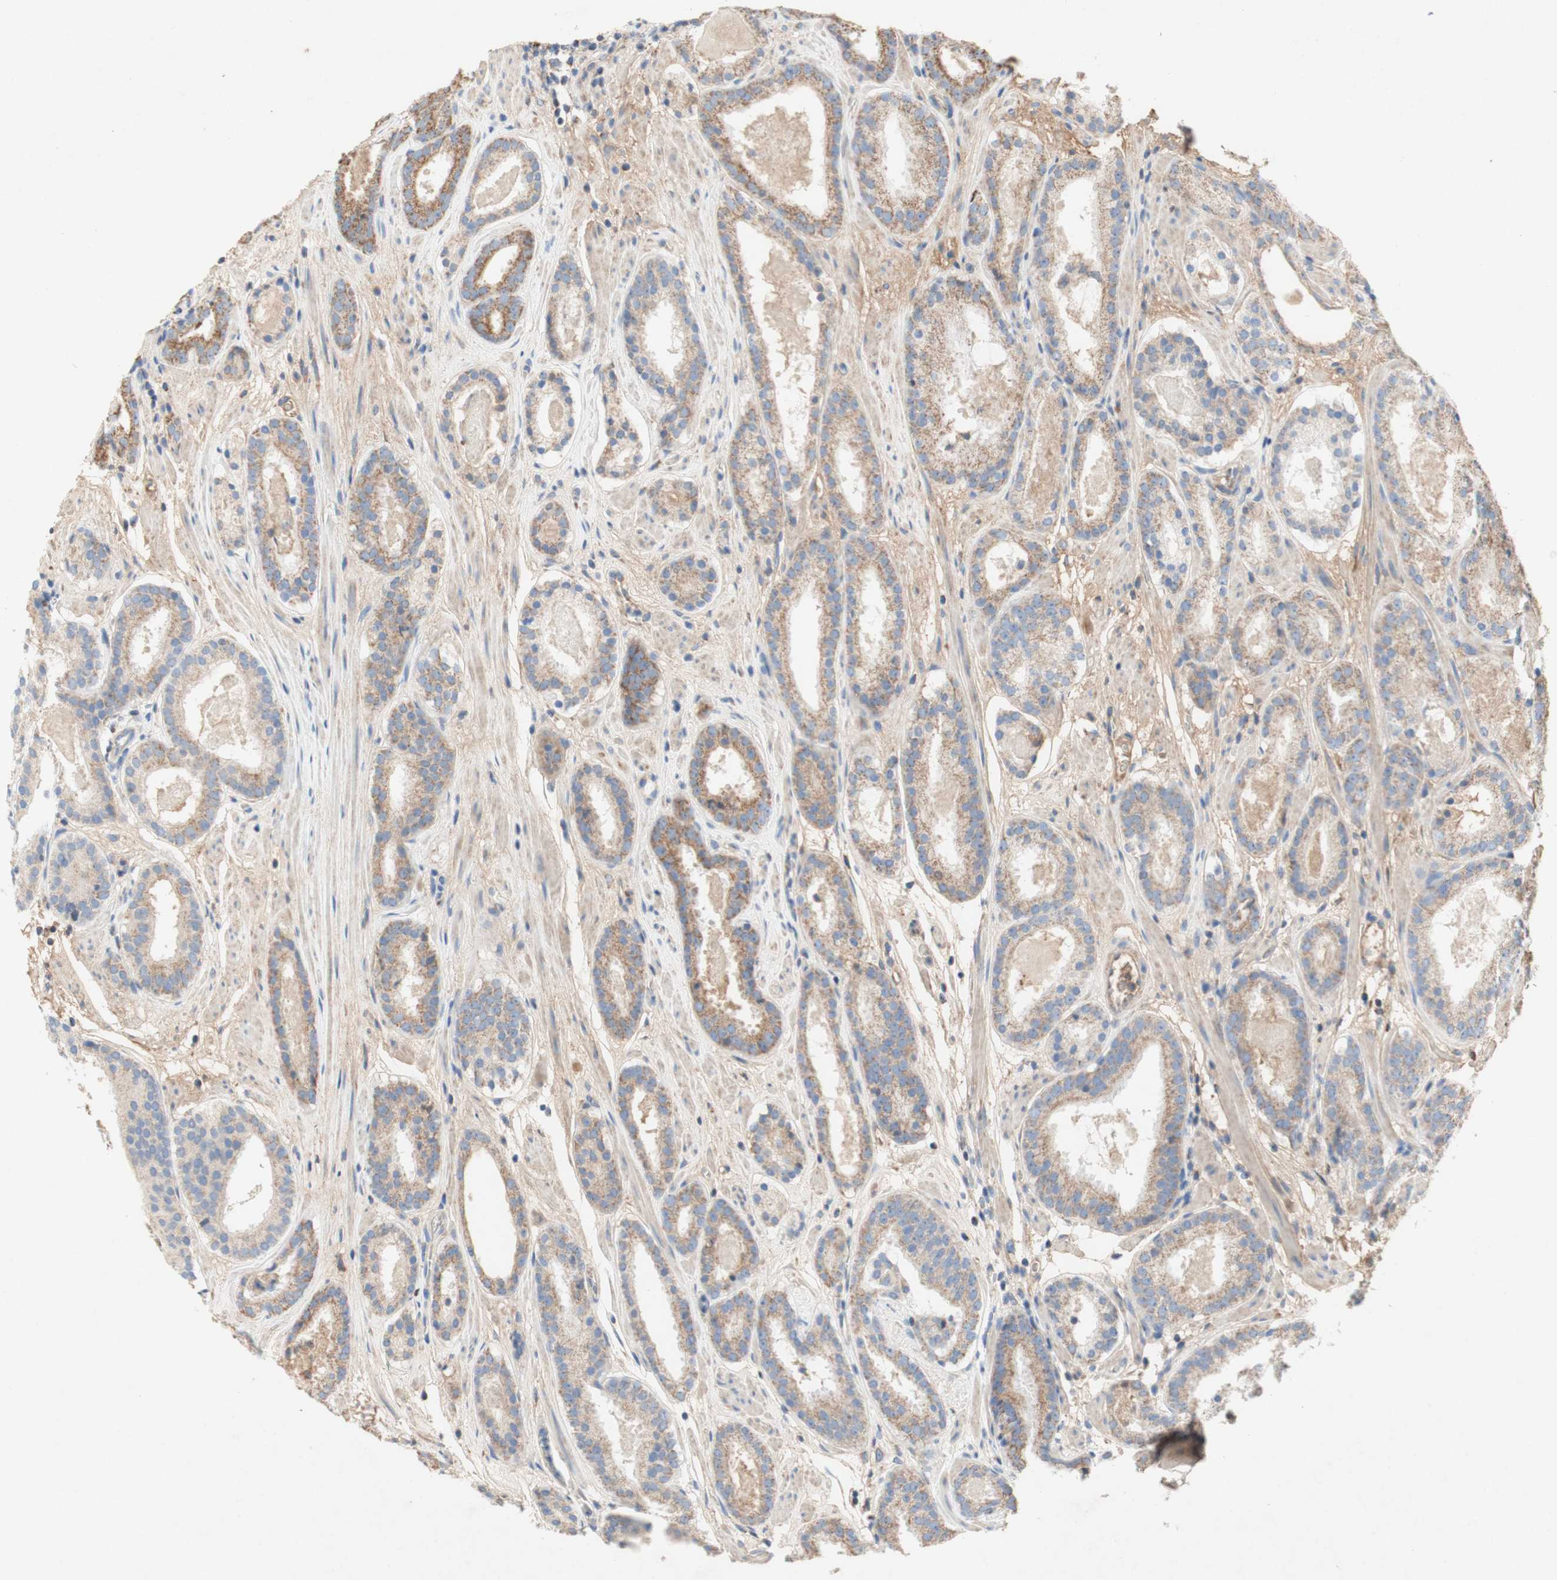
{"staining": {"intensity": "moderate", "quantity": ">75%", "location": "cytoplasmic/membranous"}, "tissue": "prostate cancer", "cell_type": "Tumor cells", "image_type": "cancer", "snomed": [{"axis": "morphology", "description": "Adenocarcinoma, Low grade"}, {"axis": "topography", "description": "Prostate"}], "caption": "Immunohistochemistry micrograph of prostate cancer stained for a protein (brown), which reveals medium levels of moderate cytoplasmic/membranous expression in approximately >75% of tumor cells.", "gene": "SDHB", "patient": {"sex": "male", "age": 69}}